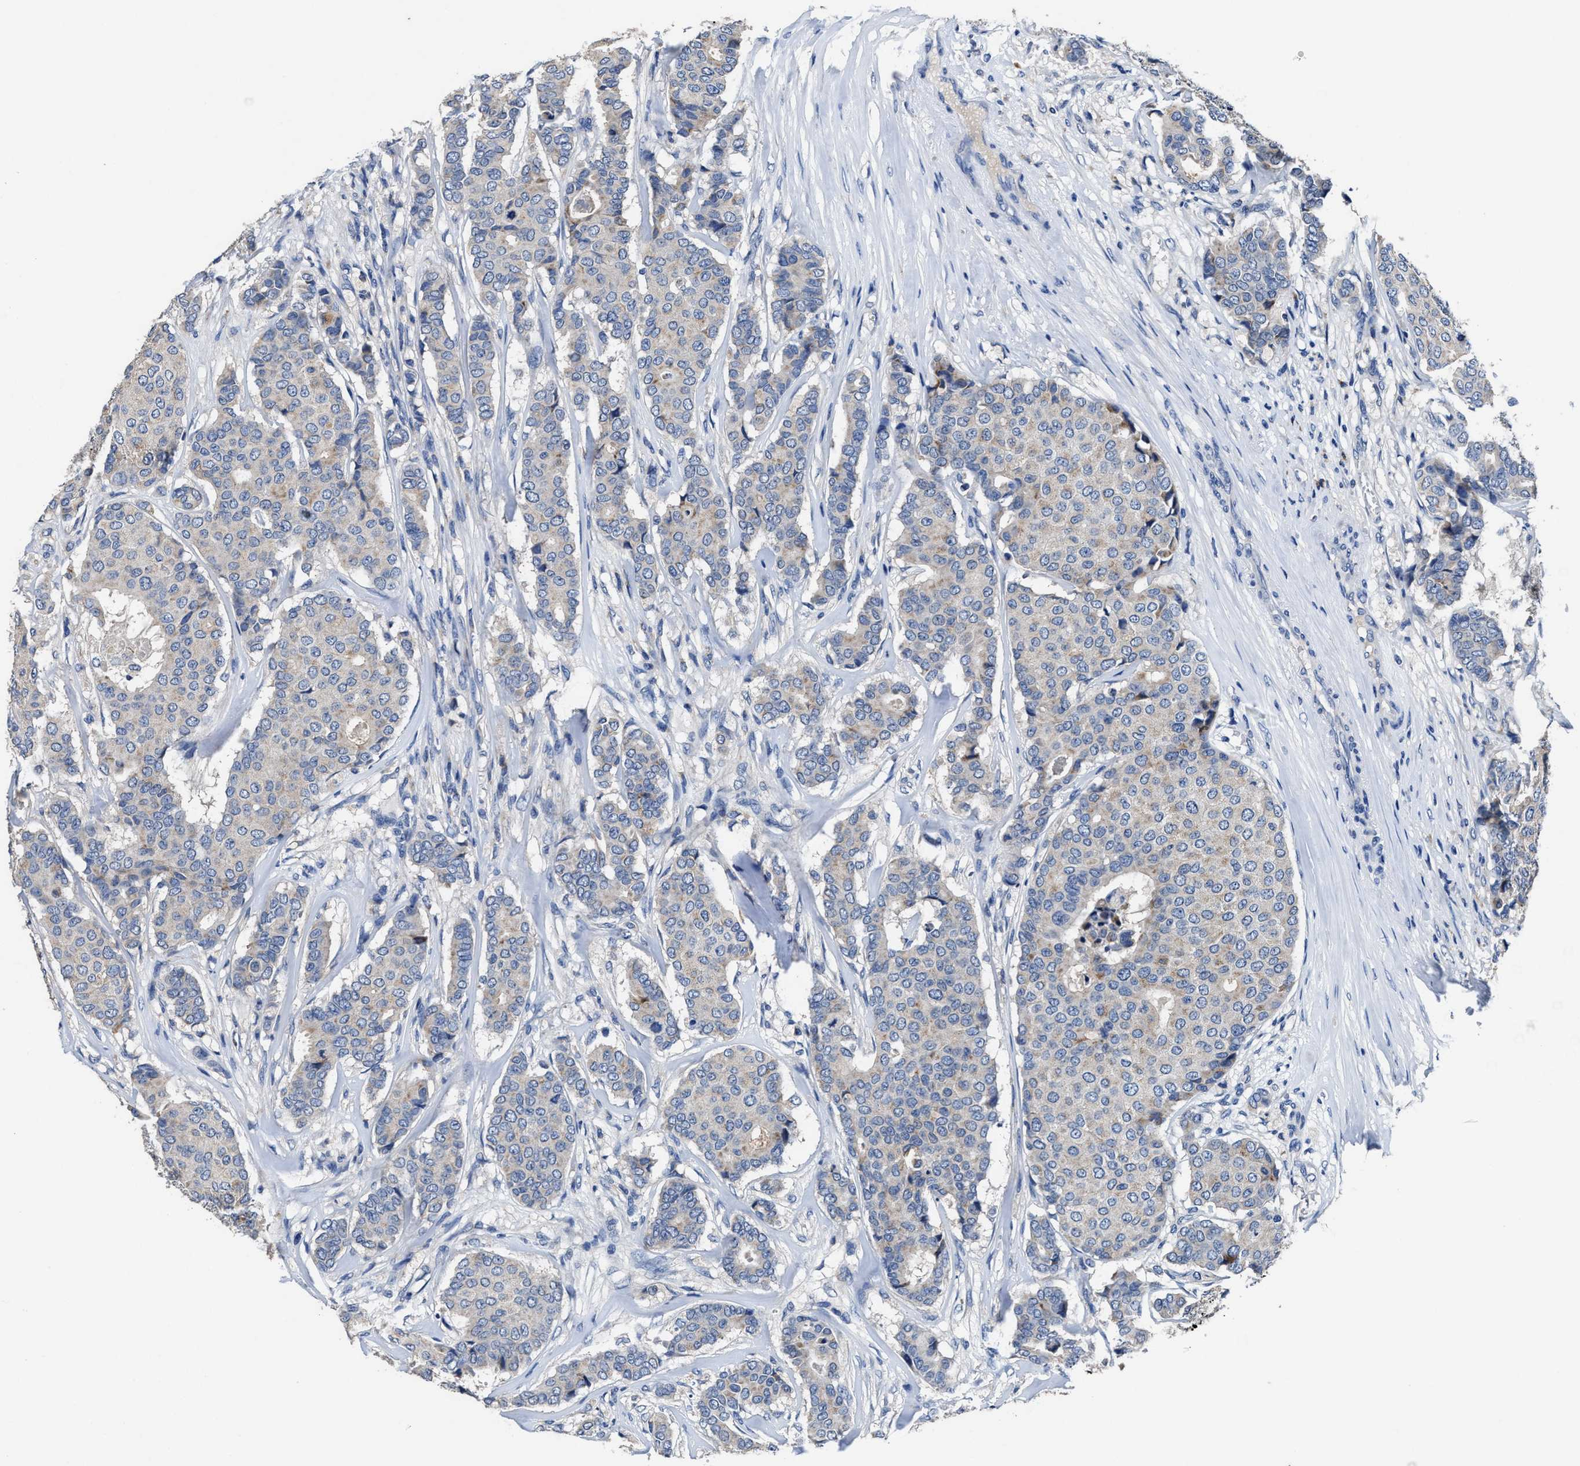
{"staining": {"intensity": "negative", "quantity": "none", "location": "none"}, "tissue": "breast cancer", "cell_type": "Tumor cells", "image_type": "cancer", "snomed": [{"axis": "morphology", "description": "Duct carcinoma"}, {"axis": "topography", "description": "Breast"}], "caption": "IHC photomicrograph of neoplastic tissue: breast cancer stained with DAB (3,3'-diaminobenzidine) exhibits no significant protein positivity in tumor cells.", "gene": "UBR4", "patient": {"sex": "female", "age": 75}}